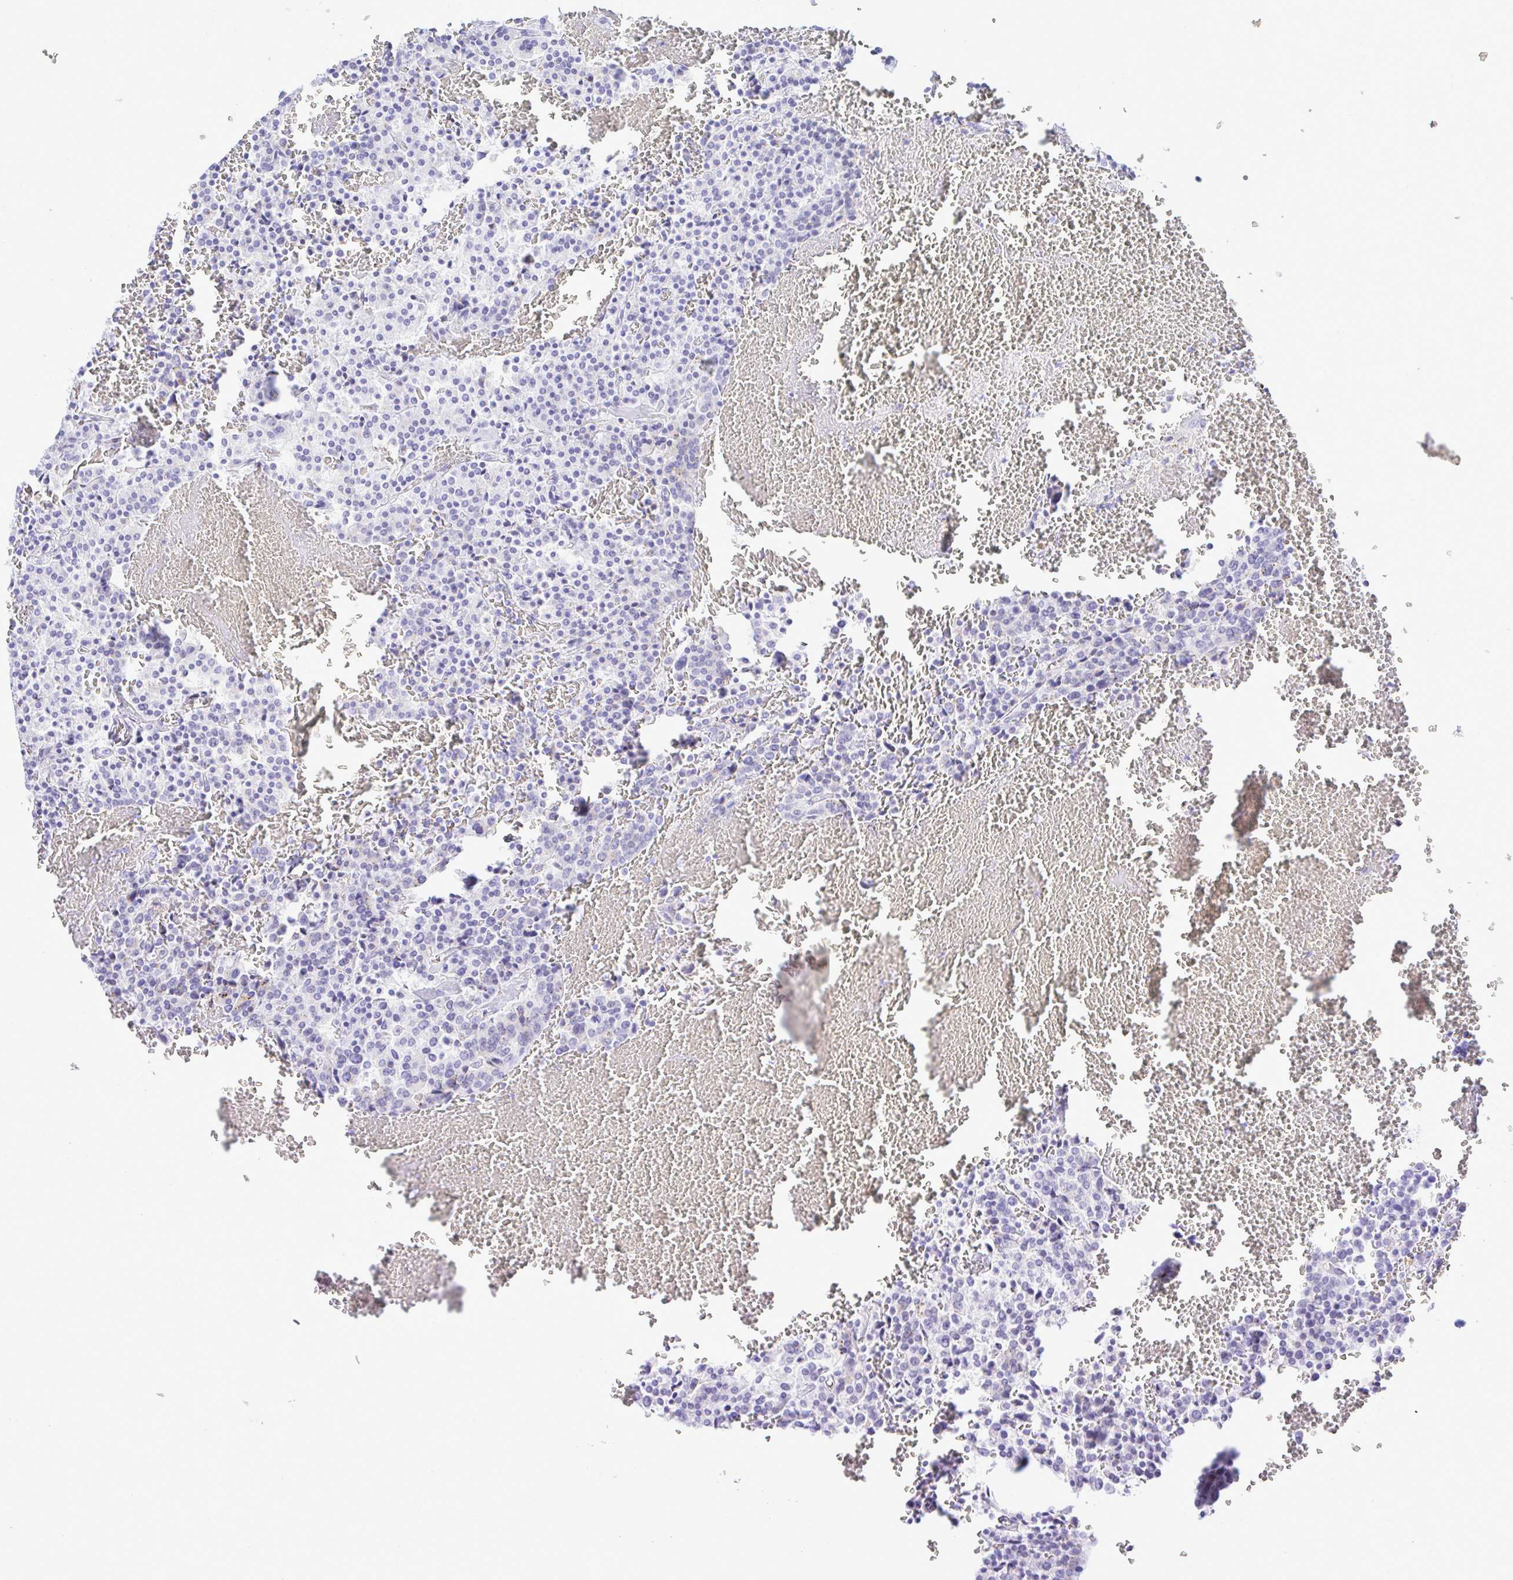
{"staining": {"intensity": "negative", "quantity": "none", "location": "none"}, "tissue": "carcinoid", "cell_type": "Tumor cells", "image_type": "cancer", "snomed": [{"axis": "morphology", "description": "Carcinoid, malignant, NOS"}, {"axis": "topography", "description": "Lung"}], "caption": "Tumor cells are negative for brown protein staining in carcinoid.", "gene": "SELENOV", "patient": {"sex": "male", "age": 70}}